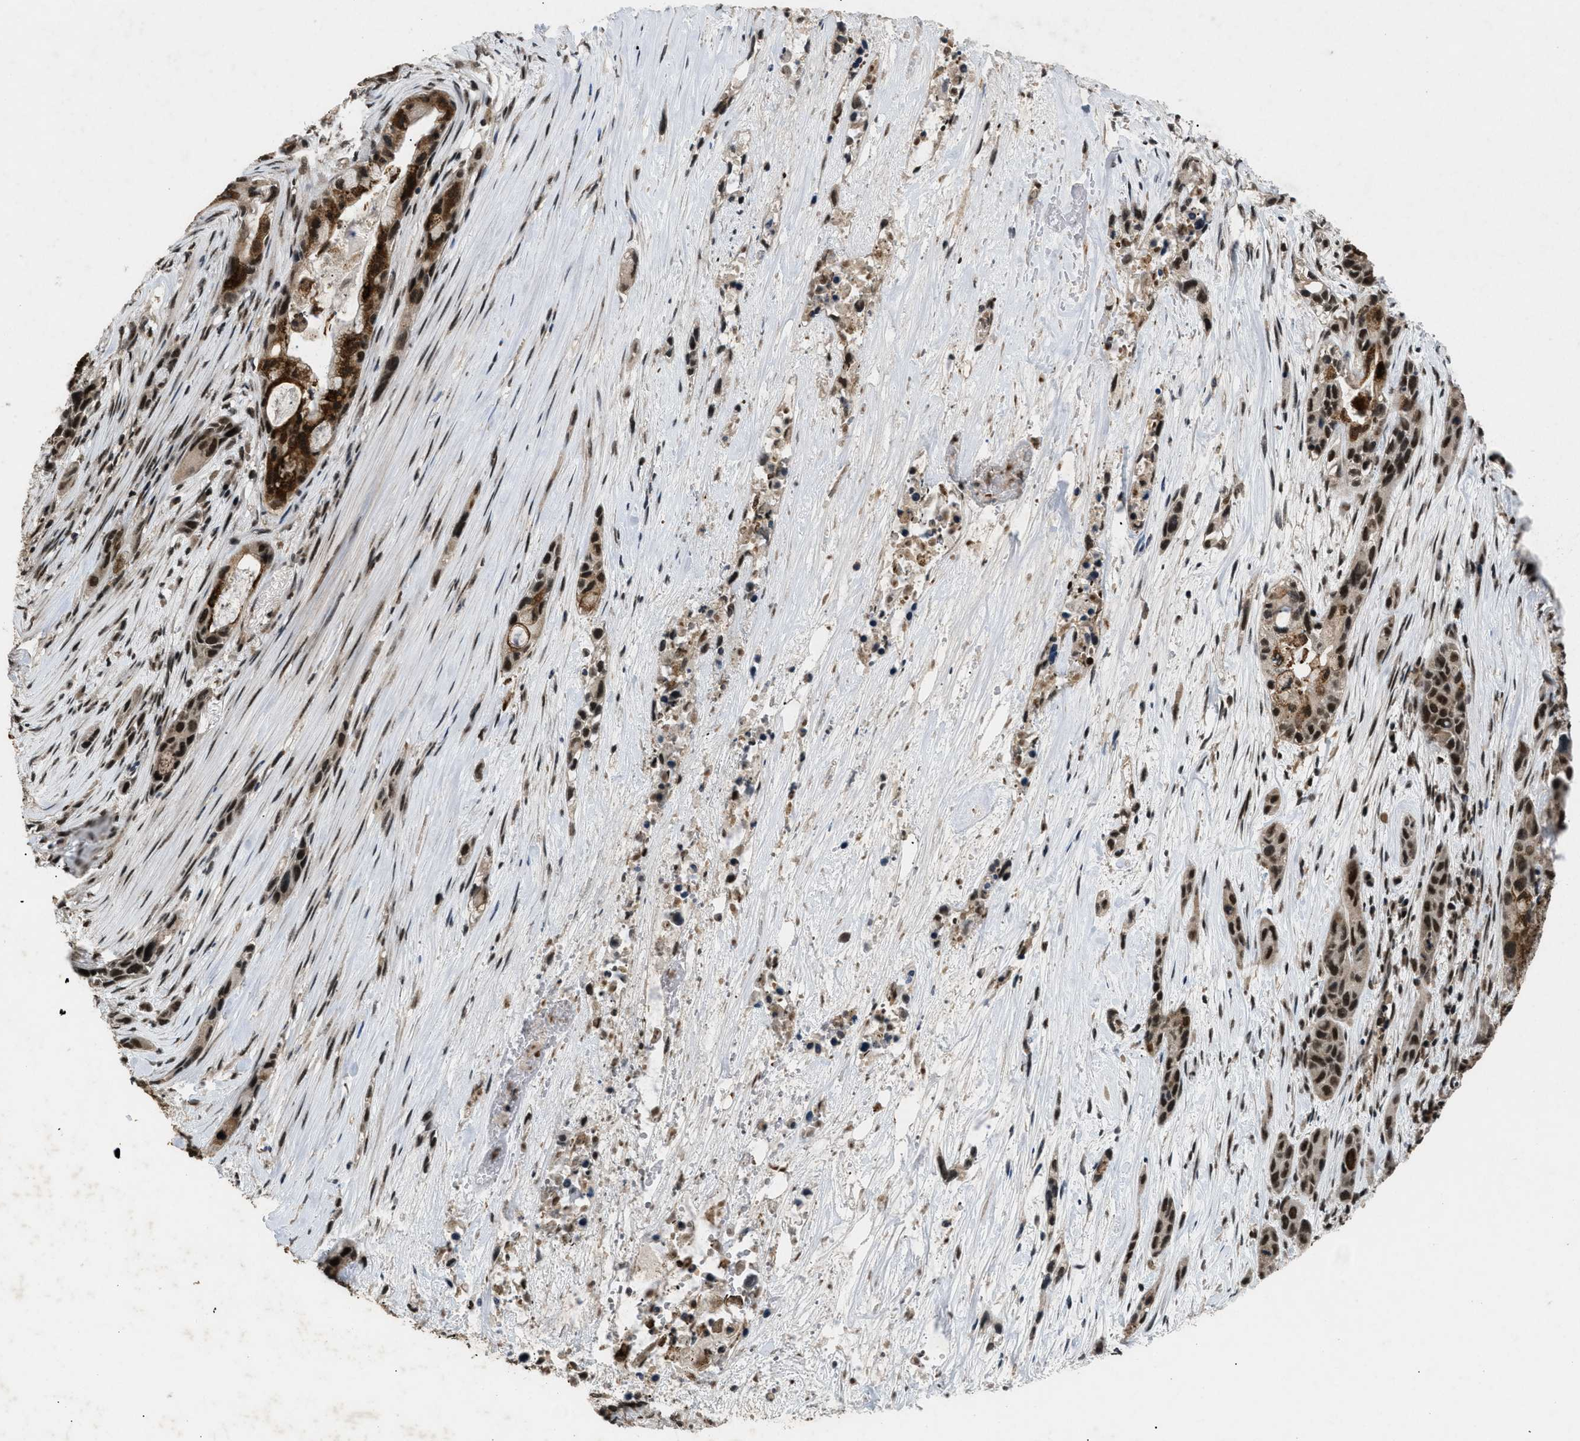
{"staining": {"intensity": "strong", "quantity": ">75%", "location": "cytoplasmic/membranous,nuclear"}, "tissue": "pancreatic cancer", "cell_type": "Tumor cells", "image_type": "cancer", "snomed": [{"axis": "morphology", "description": "Adenocarcinoma, NOS"}, {"axis": "topography", "description": "Pancreas"}], "caption": "Protein positivity by immunohistochemistry displays strong cytoplasmic/membranous and nuclear staining in about >75% of tumor cells in adenocarcinoma (pancreatic). (DAB IHC, brown staining for protein, blue staining for nuclei).", "gene": "RBM5", "patient": {"sex": "male", "age": 53}}